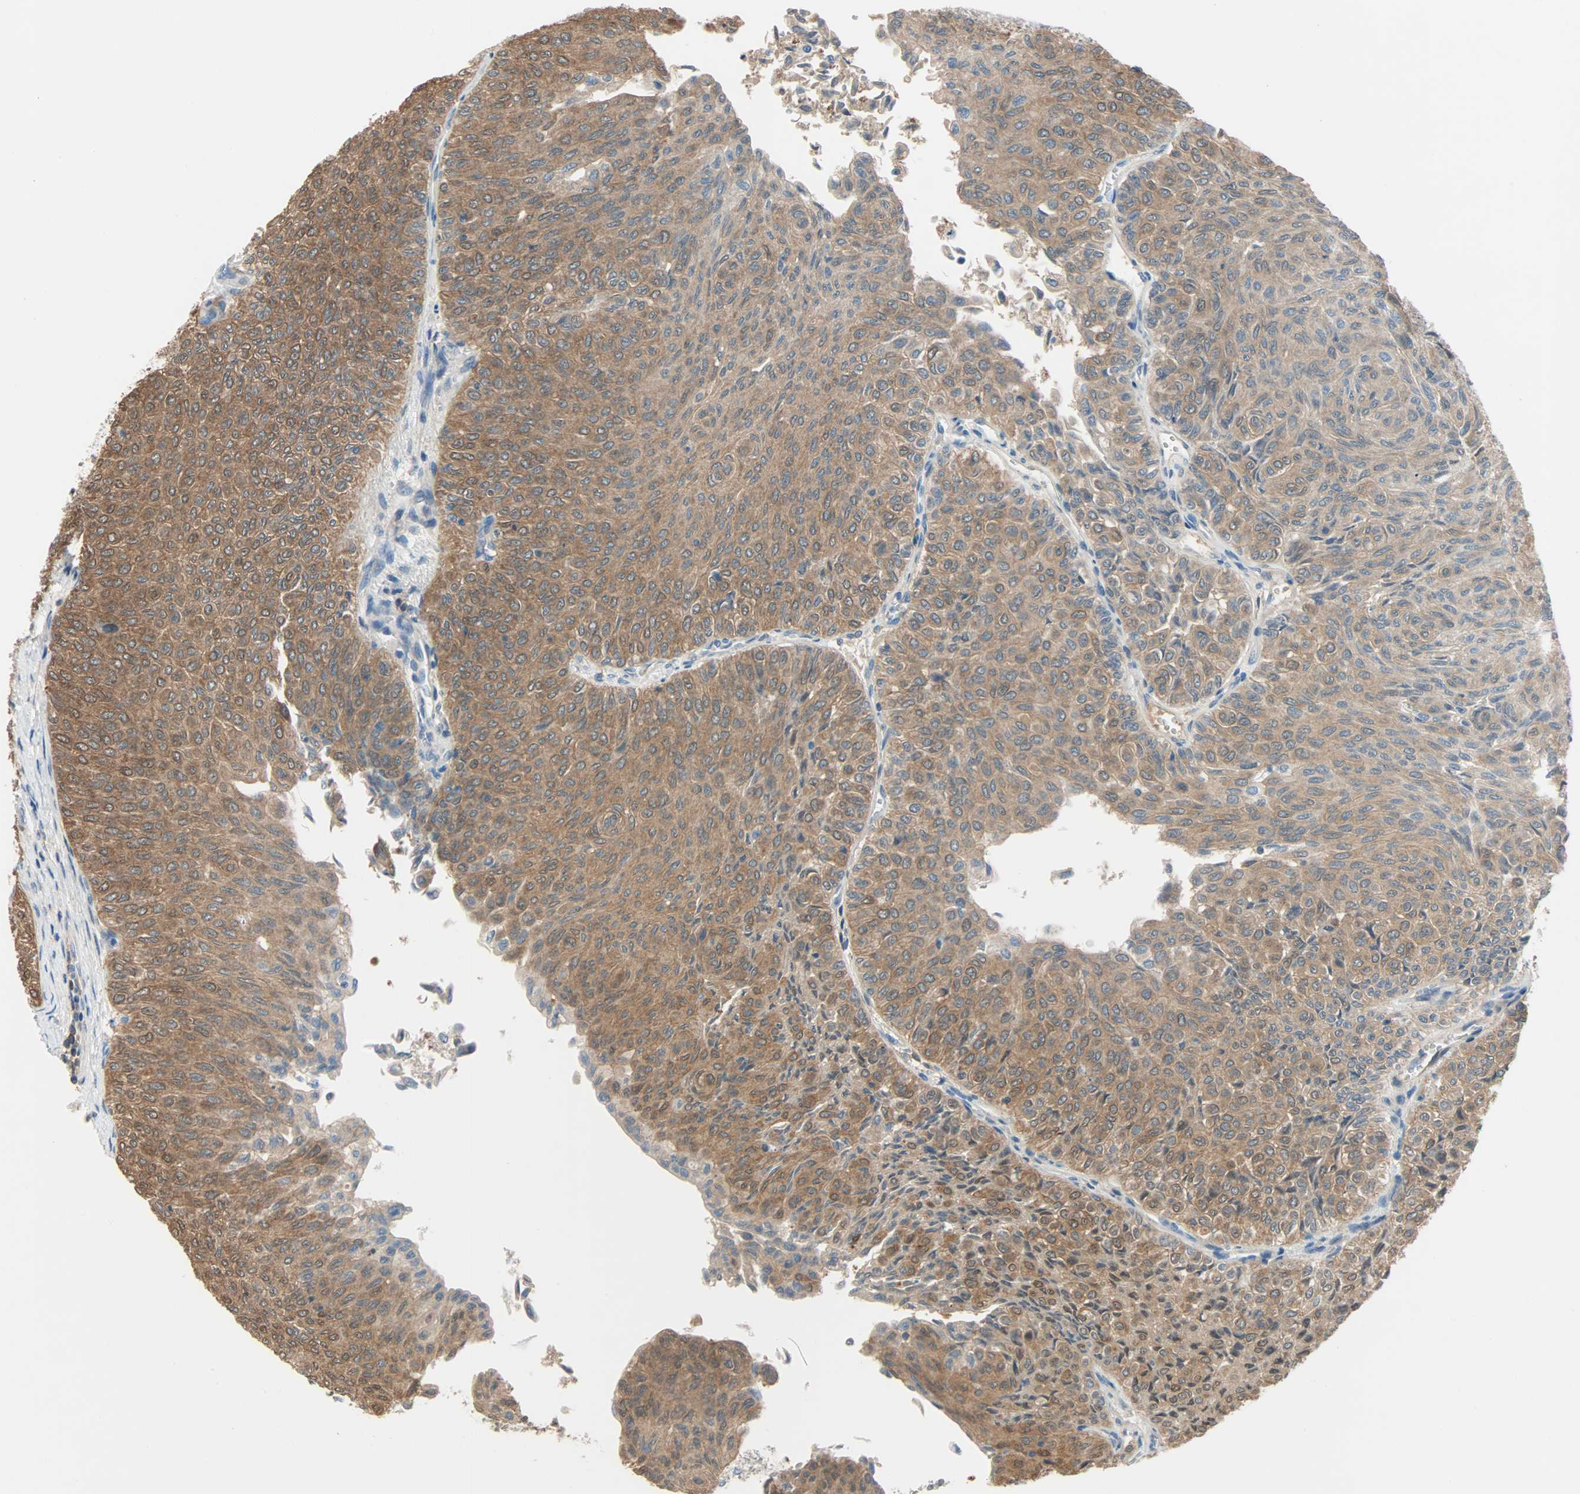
{"staining": {"intensity": "moderate", "quantity": ">75%", "location": "cytoplasmic/membranous"}, "tissue": "urothelial cancer", "cell_type": "Tumor cells", "image_type": "cancer", "snomed": [{"axis": "morphology", "description": "Urothelial carcinoma, Low grade"}, {"axis": "topography", "description": "Urinary bladder"}], "caption": "Protein analysis of urothelial cancer tissue displays moderate cytoplasmic/membranous positivity in about >75% of tumor cells. Using DAB (brown) and hematoxylin (blue) stains, captured at high magnification using brightfield microscopy.", "gene": "TNFRSF12A", "patient": {"sex": "male", "age": 78}}